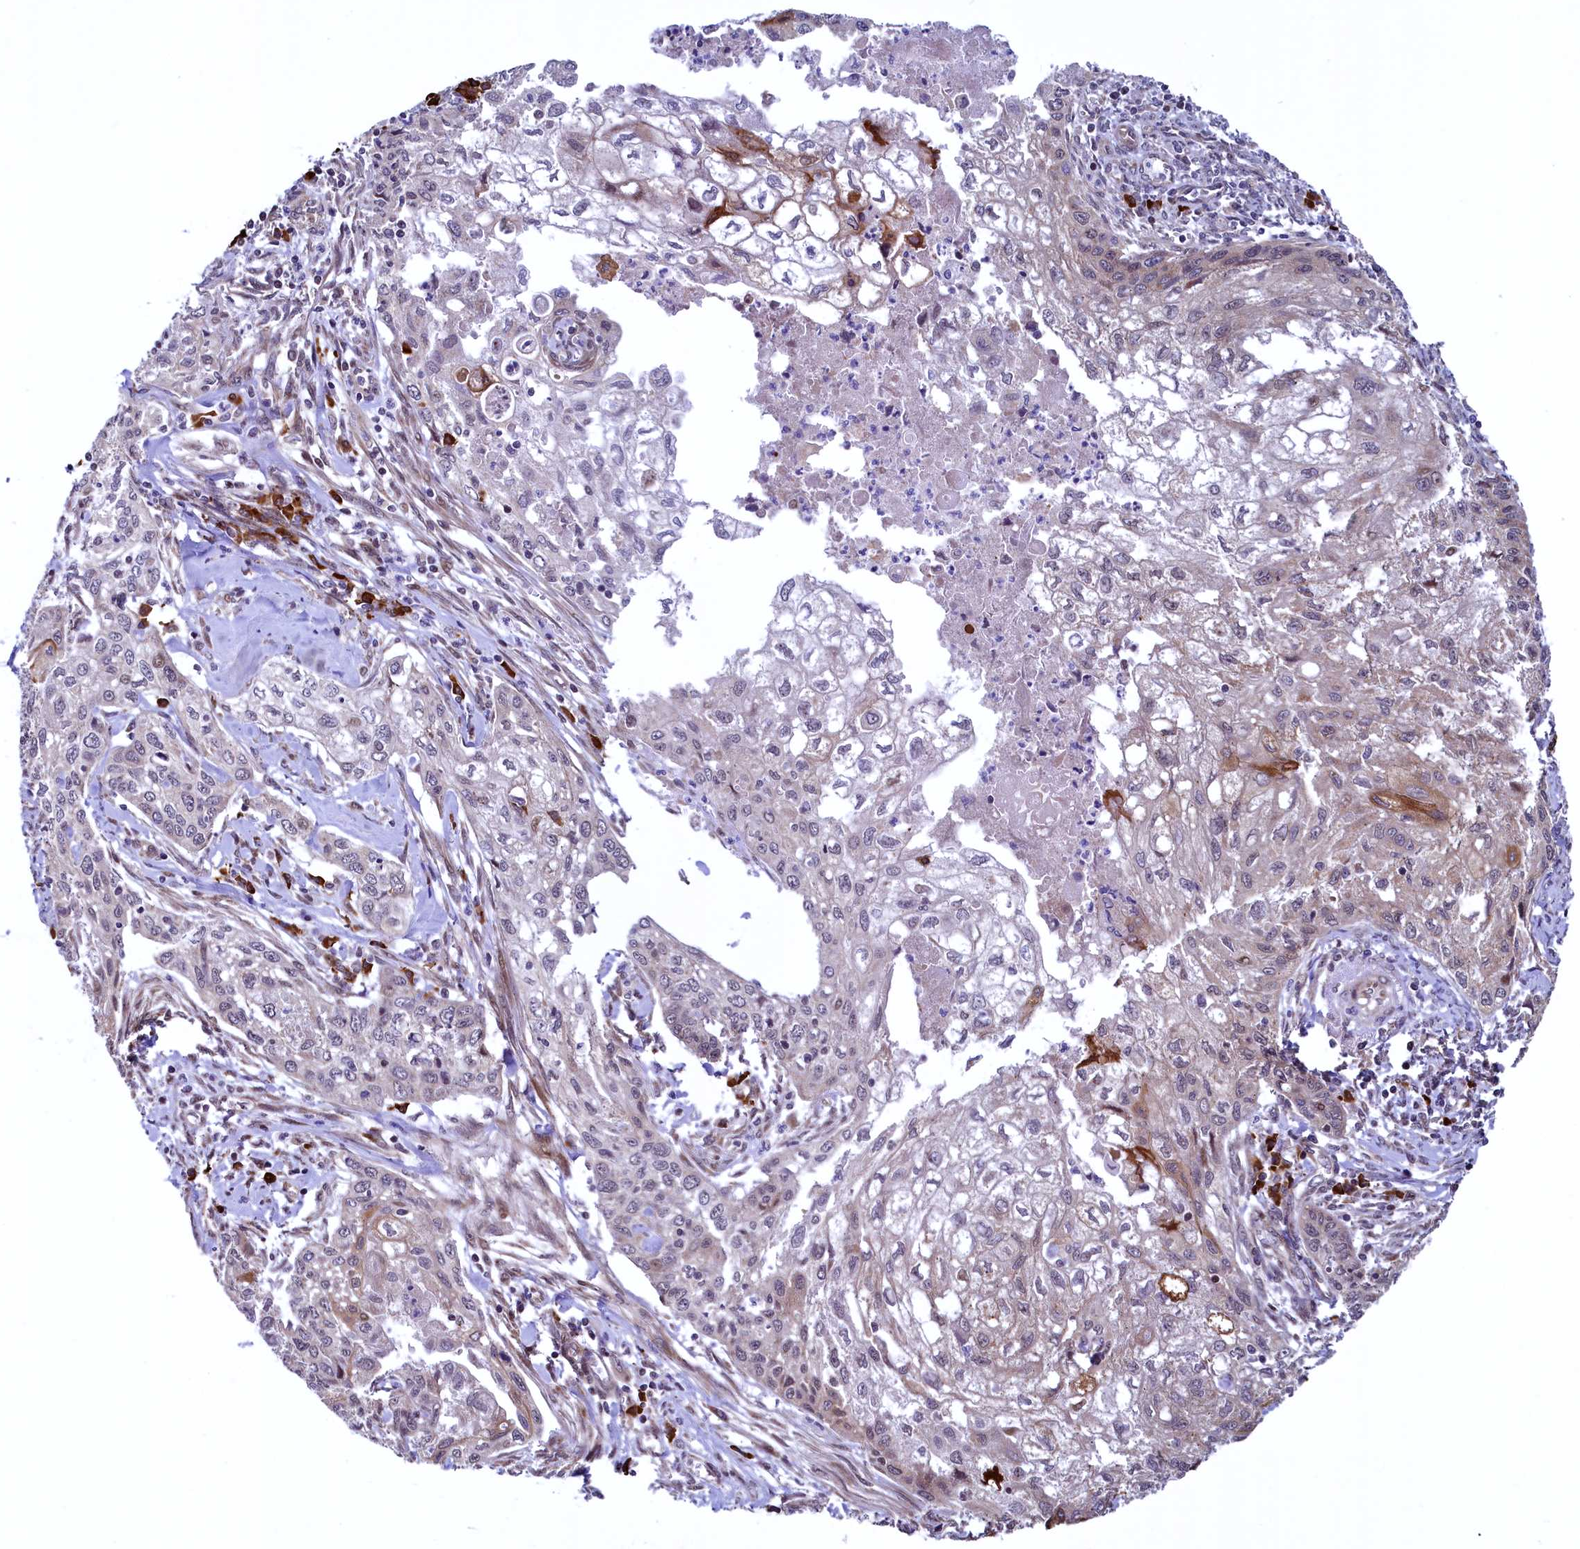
{"staining": {"intensity": "moderate", "quantity": "<25%", "location": "cytoplasmic/membranous"}, "tissue": "cervical cancer", "cell_type": "Tumor cells", "image_type": "cancer", "snomed": [{"axis": "morphology", "description": "Squamous cell carcinoma, NOS"}, {"axis": "topography", "description": "Cervix"}], "caption": "Cervical cancer stained with a protein marker exhibits moderate staining in tumor cells.", "gene": "RBFA", "patient": {"sex": "female", "age": 67}}